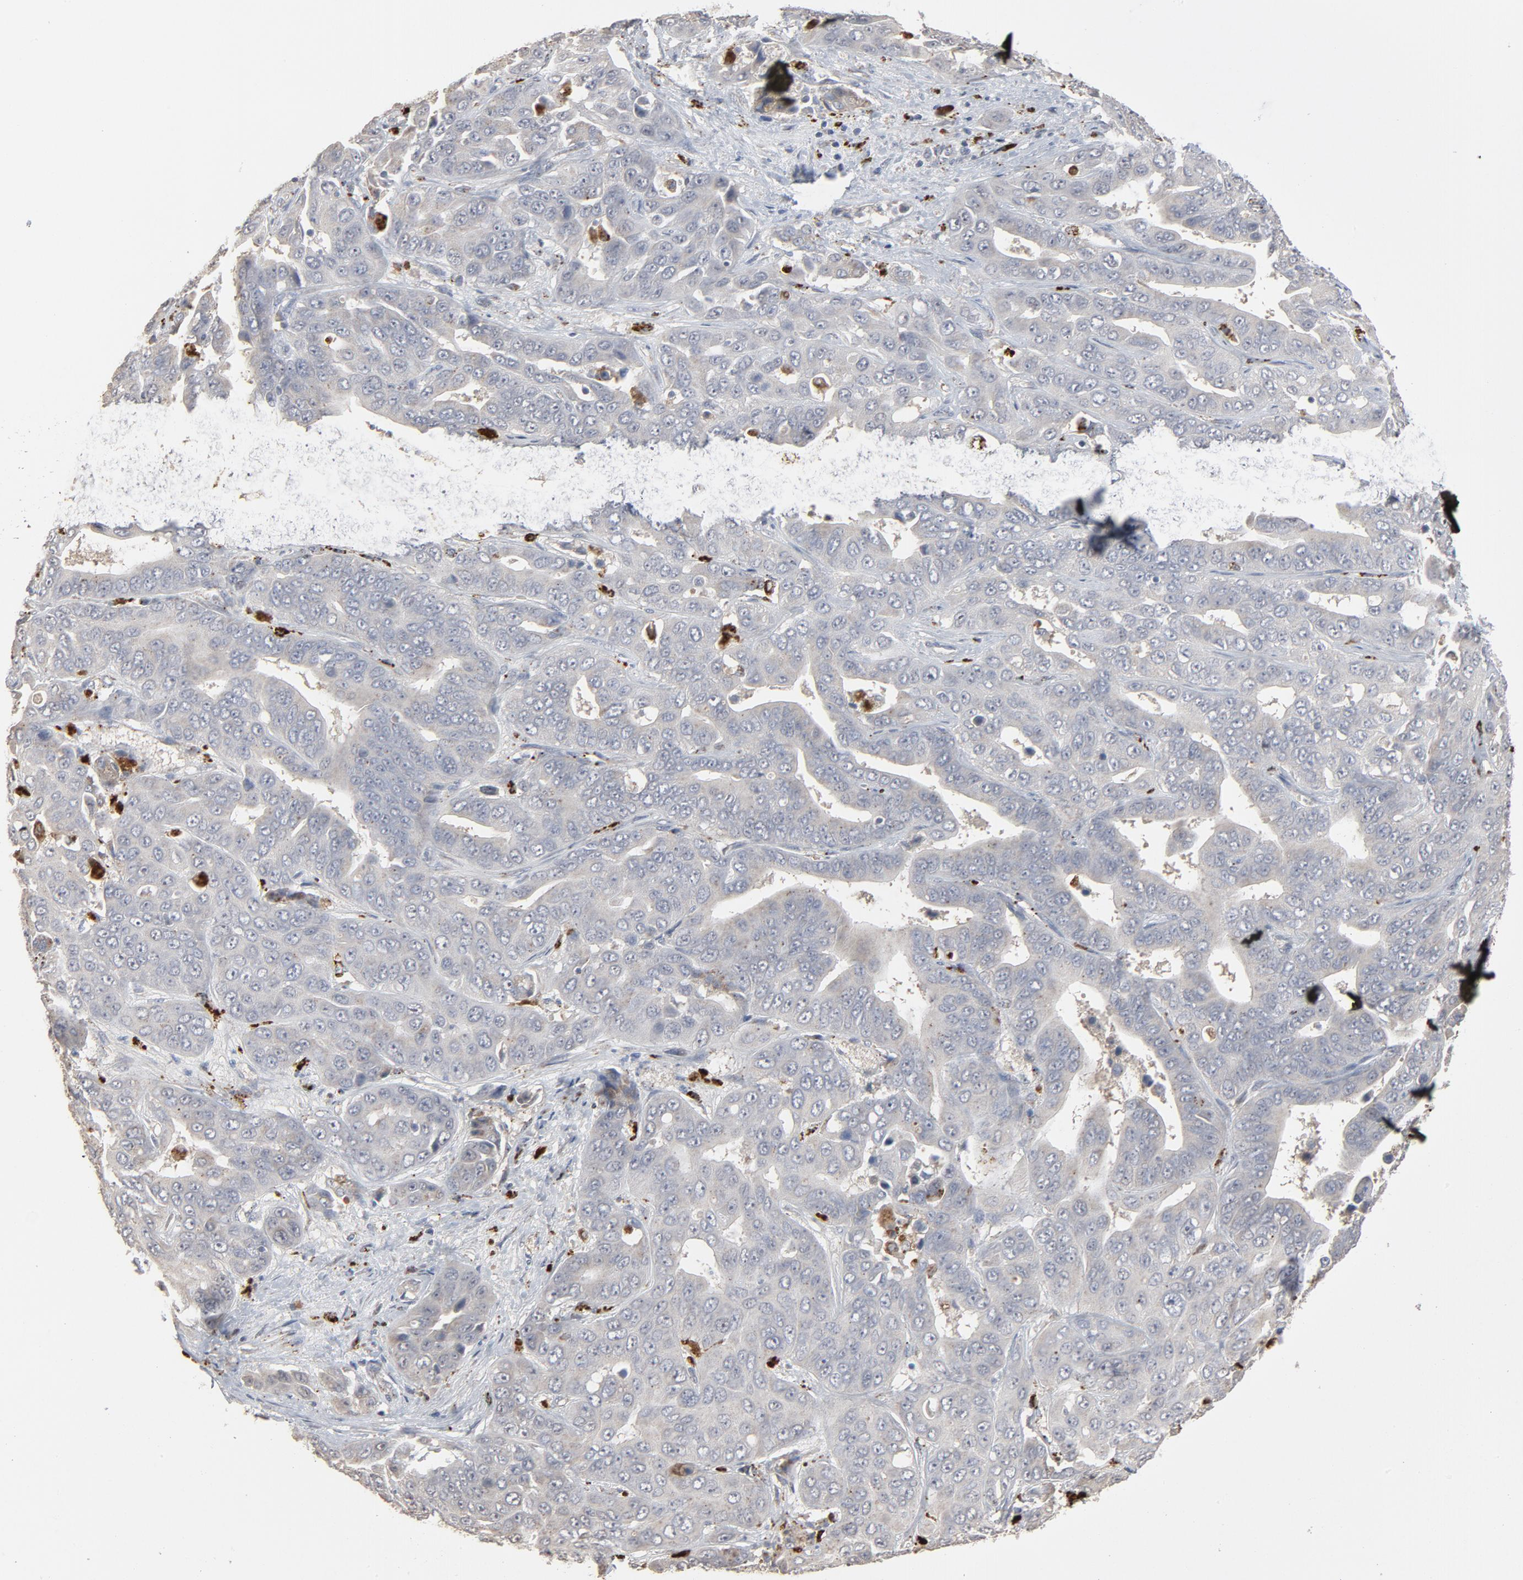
{"staining": {"intensity": "negative", "quantity": "none", "location": "none"}, "tissue": "liver cancer", "cell_type": "Tumor cells", "image_type": "cancer", "snomed": [{"axis": "morphology", "description": "Cholangiocarcinoma"}, {"axis": "topography", "description": "Liver"}], "caption": "This micrograph is of liver cancer stained with immunohistochemistry to label a protein in brown with the nuclei are counter-stained blue. There is no staining in tumor cells.", "gene": "POMT2", "patient": {"sex": "female", "age": 52}}